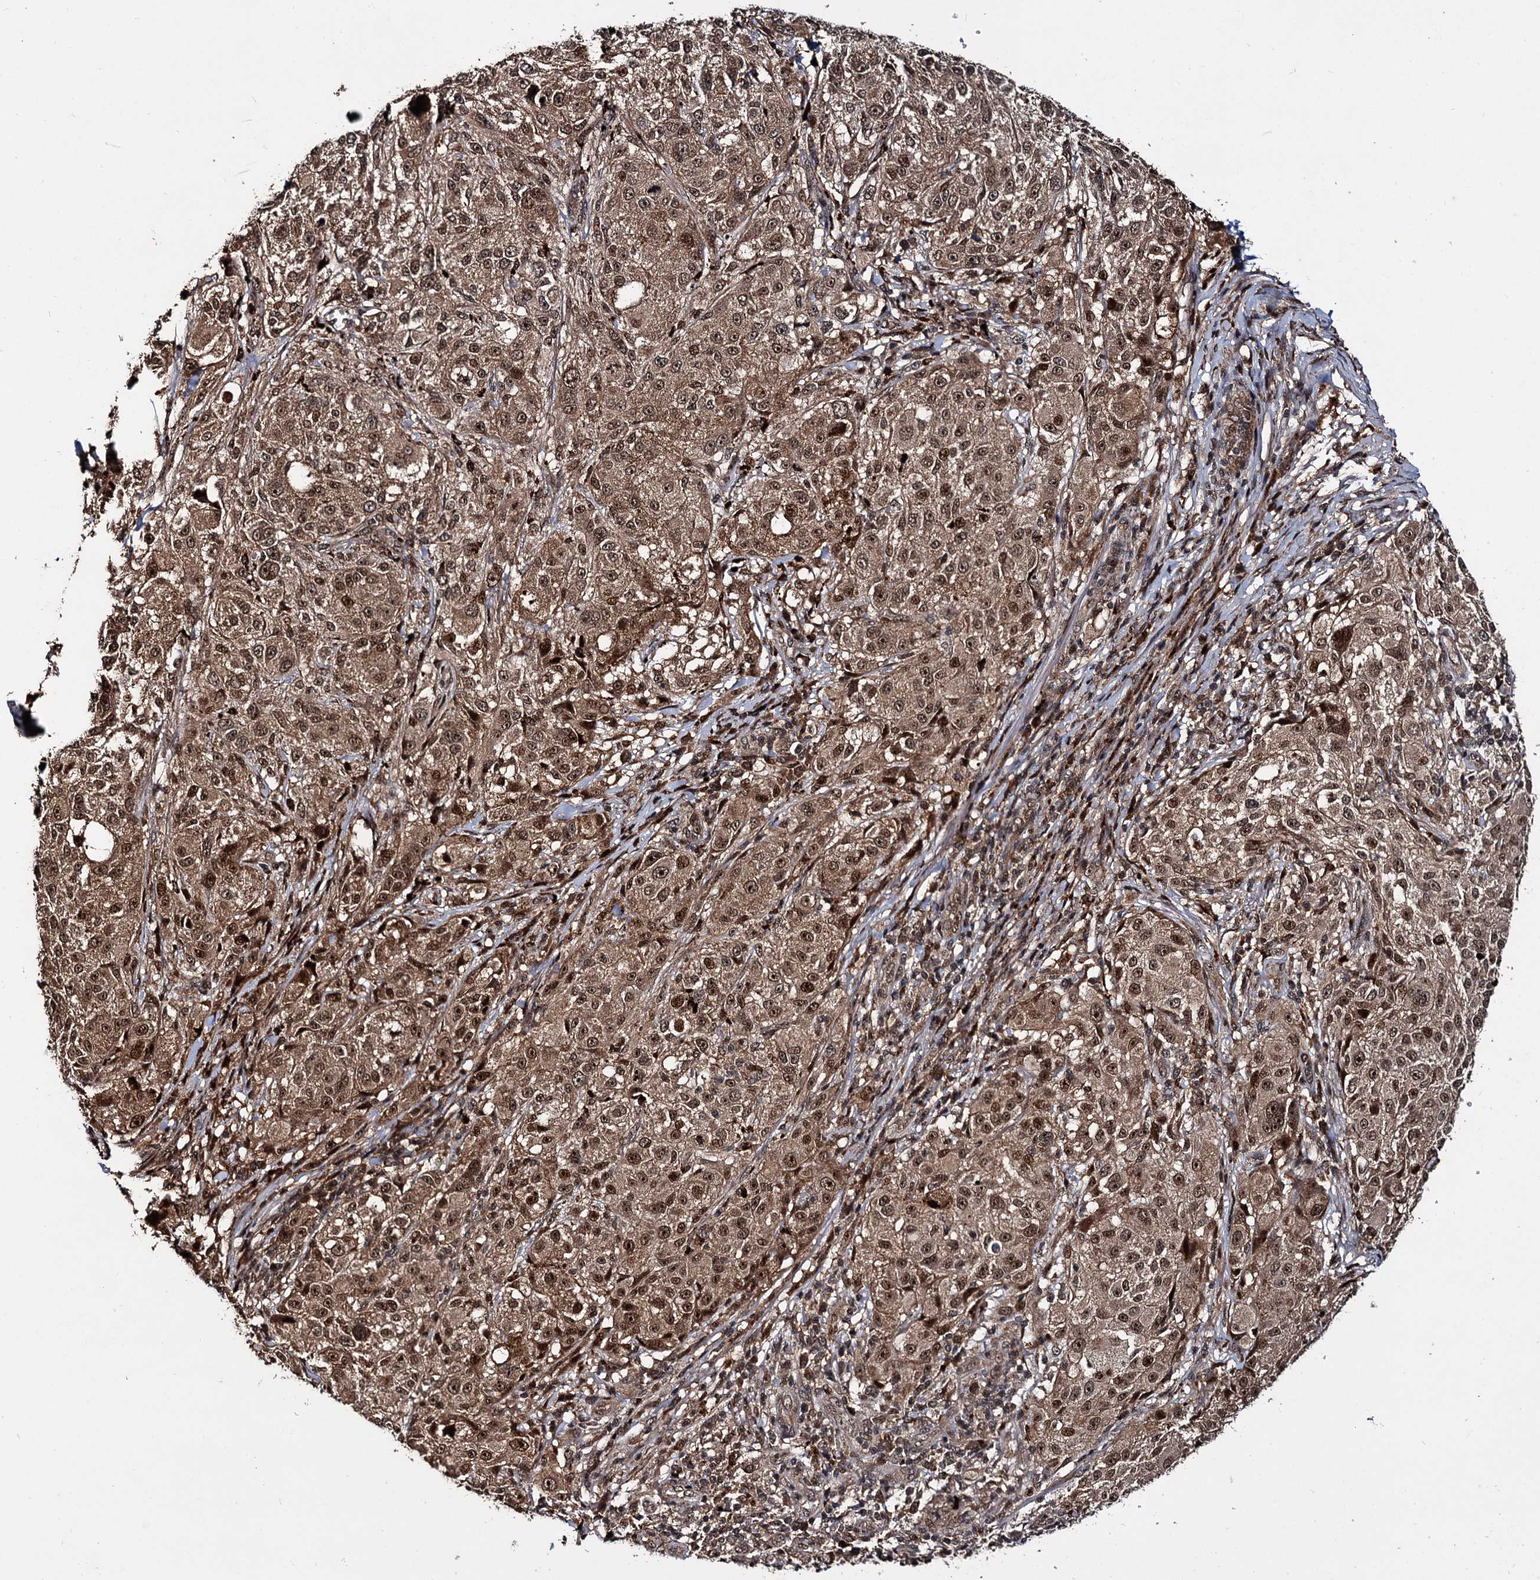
{"staining": {"intensity": "moderate", "quantity": ">75%", "location": "cytoplasmic/membranous,nuclear"}, "tissue": "melanoma", "cell_type": "Tumor cells", "image_type": "cancer", "snomed": [{"axis": "morphology", "description": "Necrosis, NOS"}, {"axis": "morphology", "description": "Malignant melanoma, NOS"}, {"axis": "topography", "description": "Skin"}], "caption": "IHC (DAB) staining of human malignant melanoma exhibits moderate cytoplasmic/membranous and nuclear protein positivity in approximately >75% of tumor cells.", "gene": "CEP192", "patient": {"sex": "female", "age": 87}}